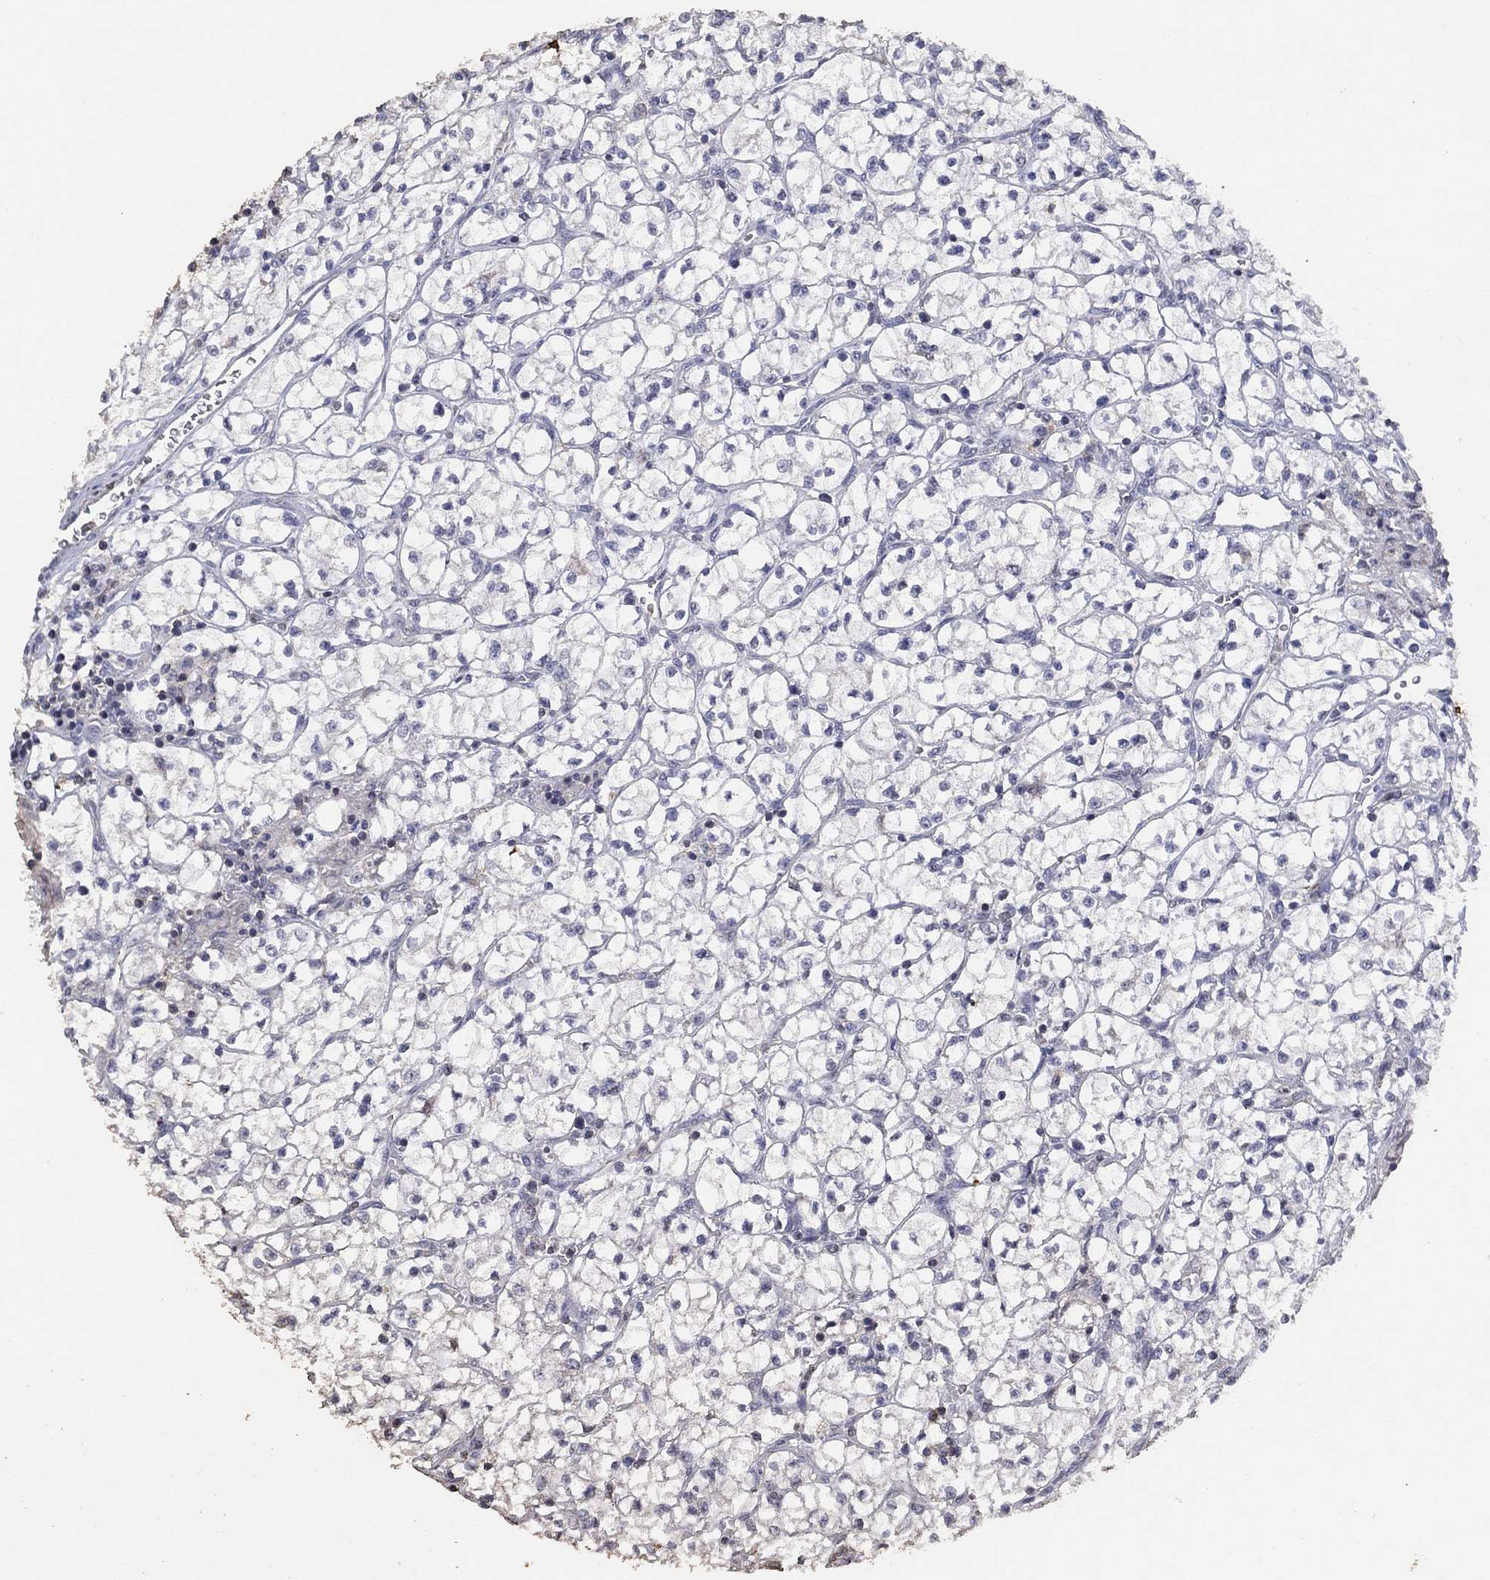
{"staining": {"intensity": "negative", "quantity": "none", "location": "none"}, "tissue": "renal cancer", "cell_type": "Tumor cells", "image_type": "cancer", "snomed": [{"axis": "morphology", "description": "Adenocarcinoma, NOS"}, {"axis": "topography", "description": "Kidney"}], "caption": "Immunohistochemistry (IHC) of adenocarcinoma (renal) shows no staining in tumor cells.", "gene": "ADPRHL1", "patient": {"sex": "female", "age": 64}}